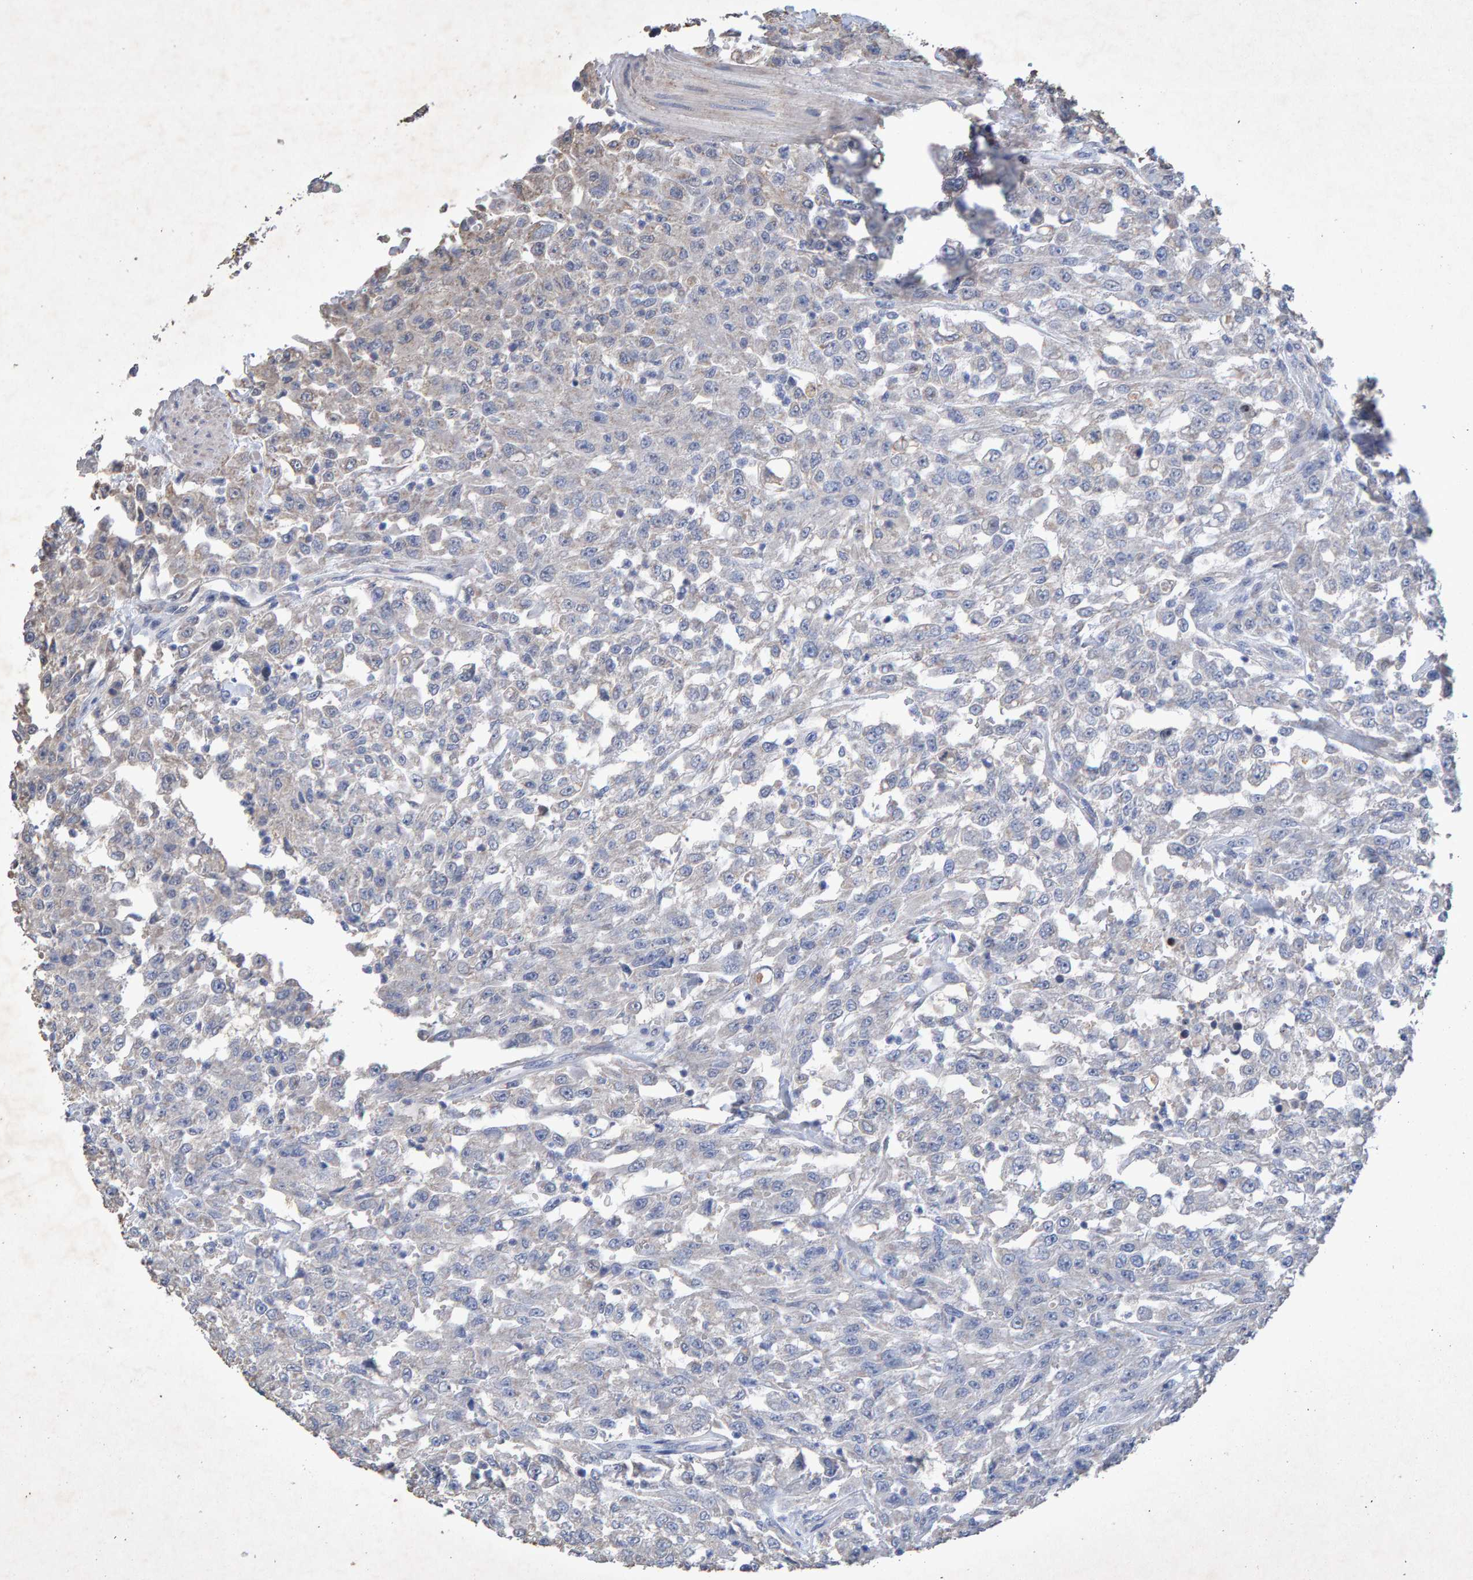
{"staining": {"intensity": "negative", "quantity": "none", "location": "none"}, "tissue": "urothelial cancer", "cell_type": "Tumor cells", "image_type": "cancer", "snomed": [{"axis": "morphology", "description": "Urothelial carcinoma, High grade"}, {"axis": "topography", "description": "Urinary bladder"}], "caption": "The photomicrograph reveals no significant expression in tumor cells of urothelial carcinoma (high-grade).", "gene": "CTH", "patient": {"sex": "male", "age": 46}}